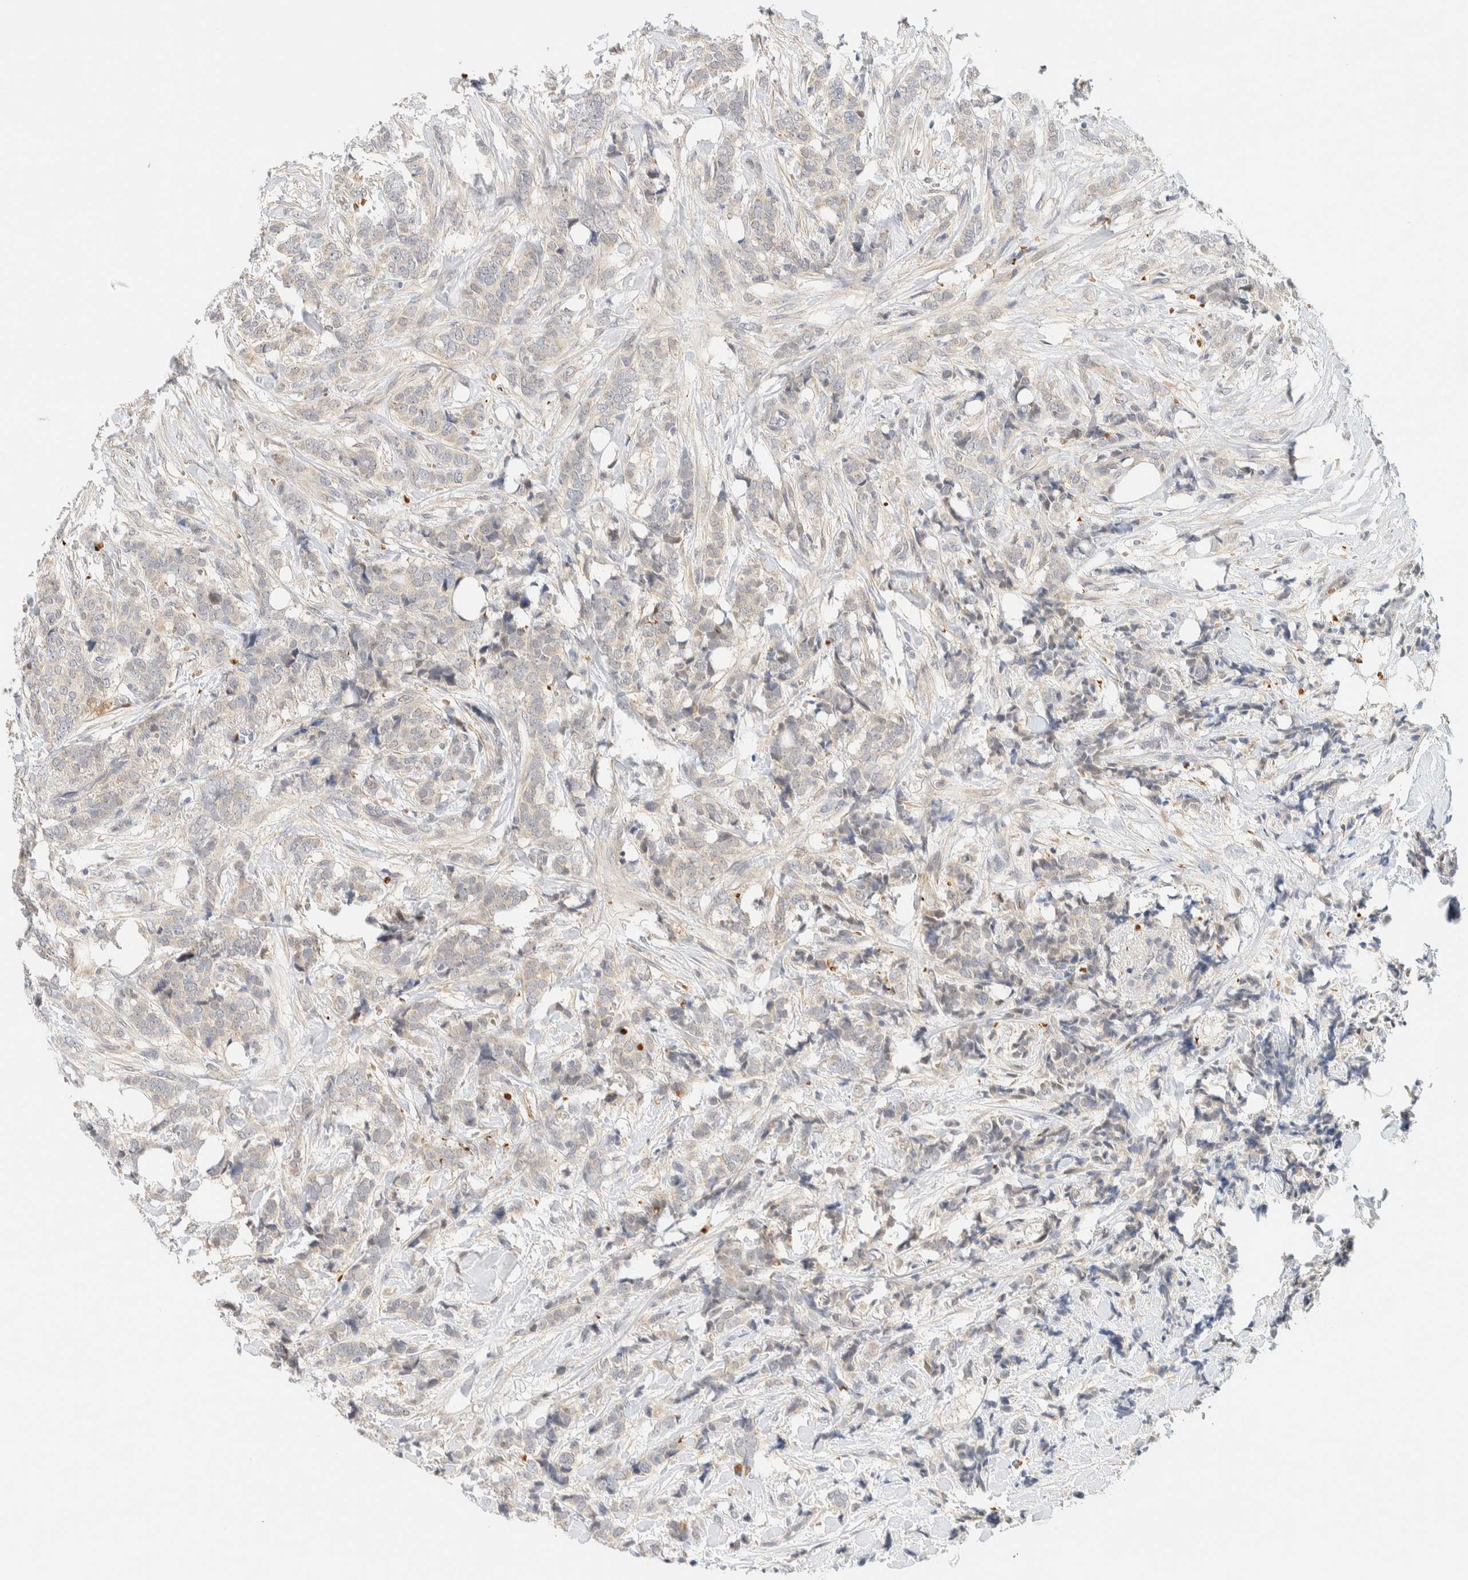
{"staining": {"intensity": "negative", "quantity": "none", "location": "none"}, "tissue": "breast cancer", "cell_type": "Tumor cells", "image_type": "cancer", "snomed": [{"axis": "morphology", "description": "Lobular carcinoma"}, {"axis": "topography", "description": "Skin"}, {"axis": "topography", "description": "Breast"}], "caption": "The histopathology image displays no staining of tumor cells in lobular carcinoma (breast).", "gene": "TNK1", "patient": {"sex": "female", "age": 46}}